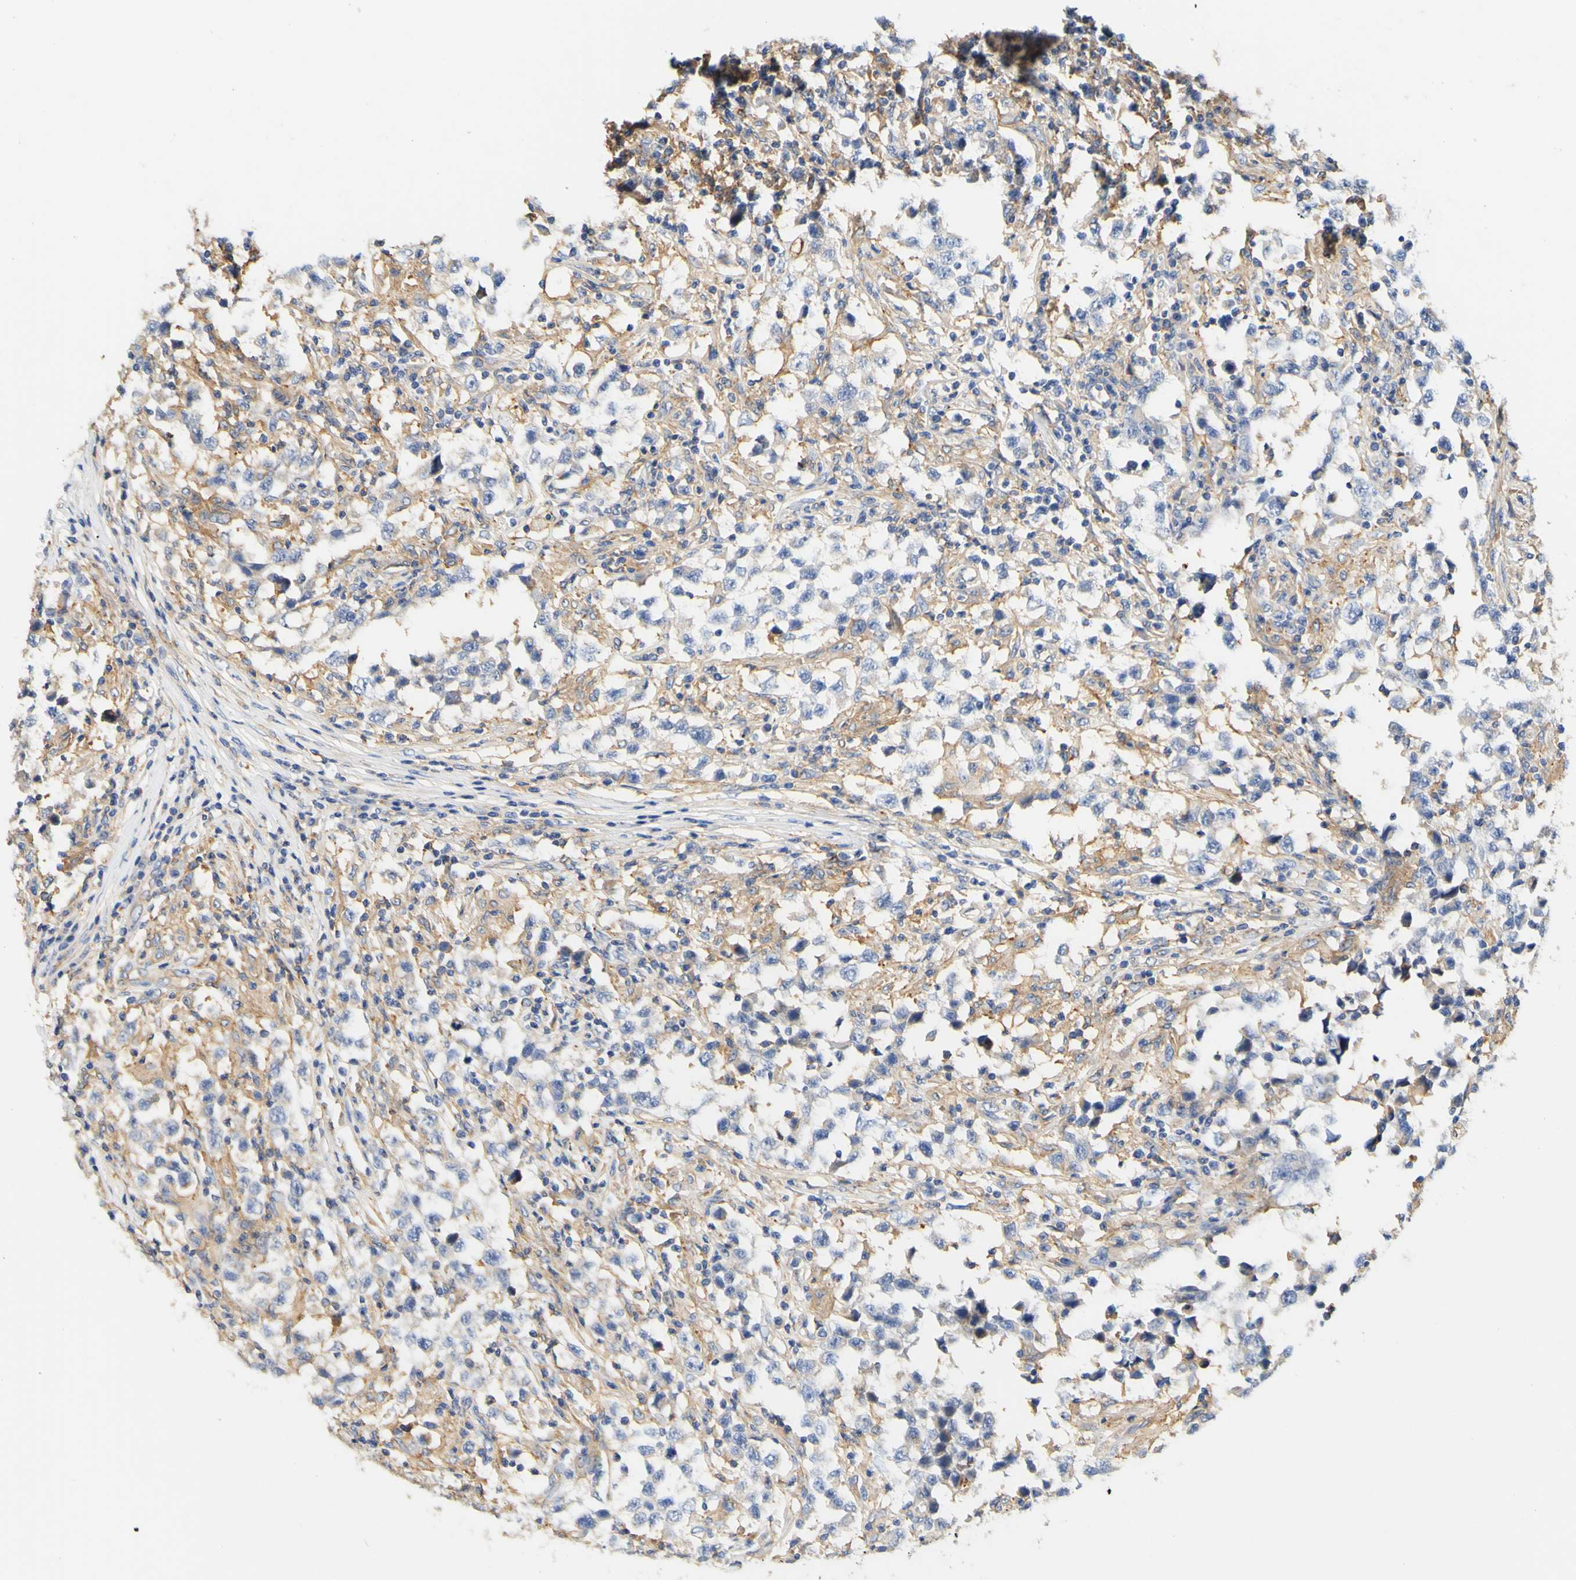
{"staining": {"intensity": "negative", "quantity": "none", "location": "none"}, "tissue": "testis cancer", "cell_type": "Tumor cells", "image_type": "cancer", "snomed": [{"axis": "morphology", "description": "Carcinoma, Embryonal, NOS"}, {"axis": "topography", "description": "Testis"}], "caption": "The histopathology image shows no significant staining in tumor cells of embryonal carcinoma (testis).", "gene": "PCDH7", "patient": {"sex": "male", "age": 21}}